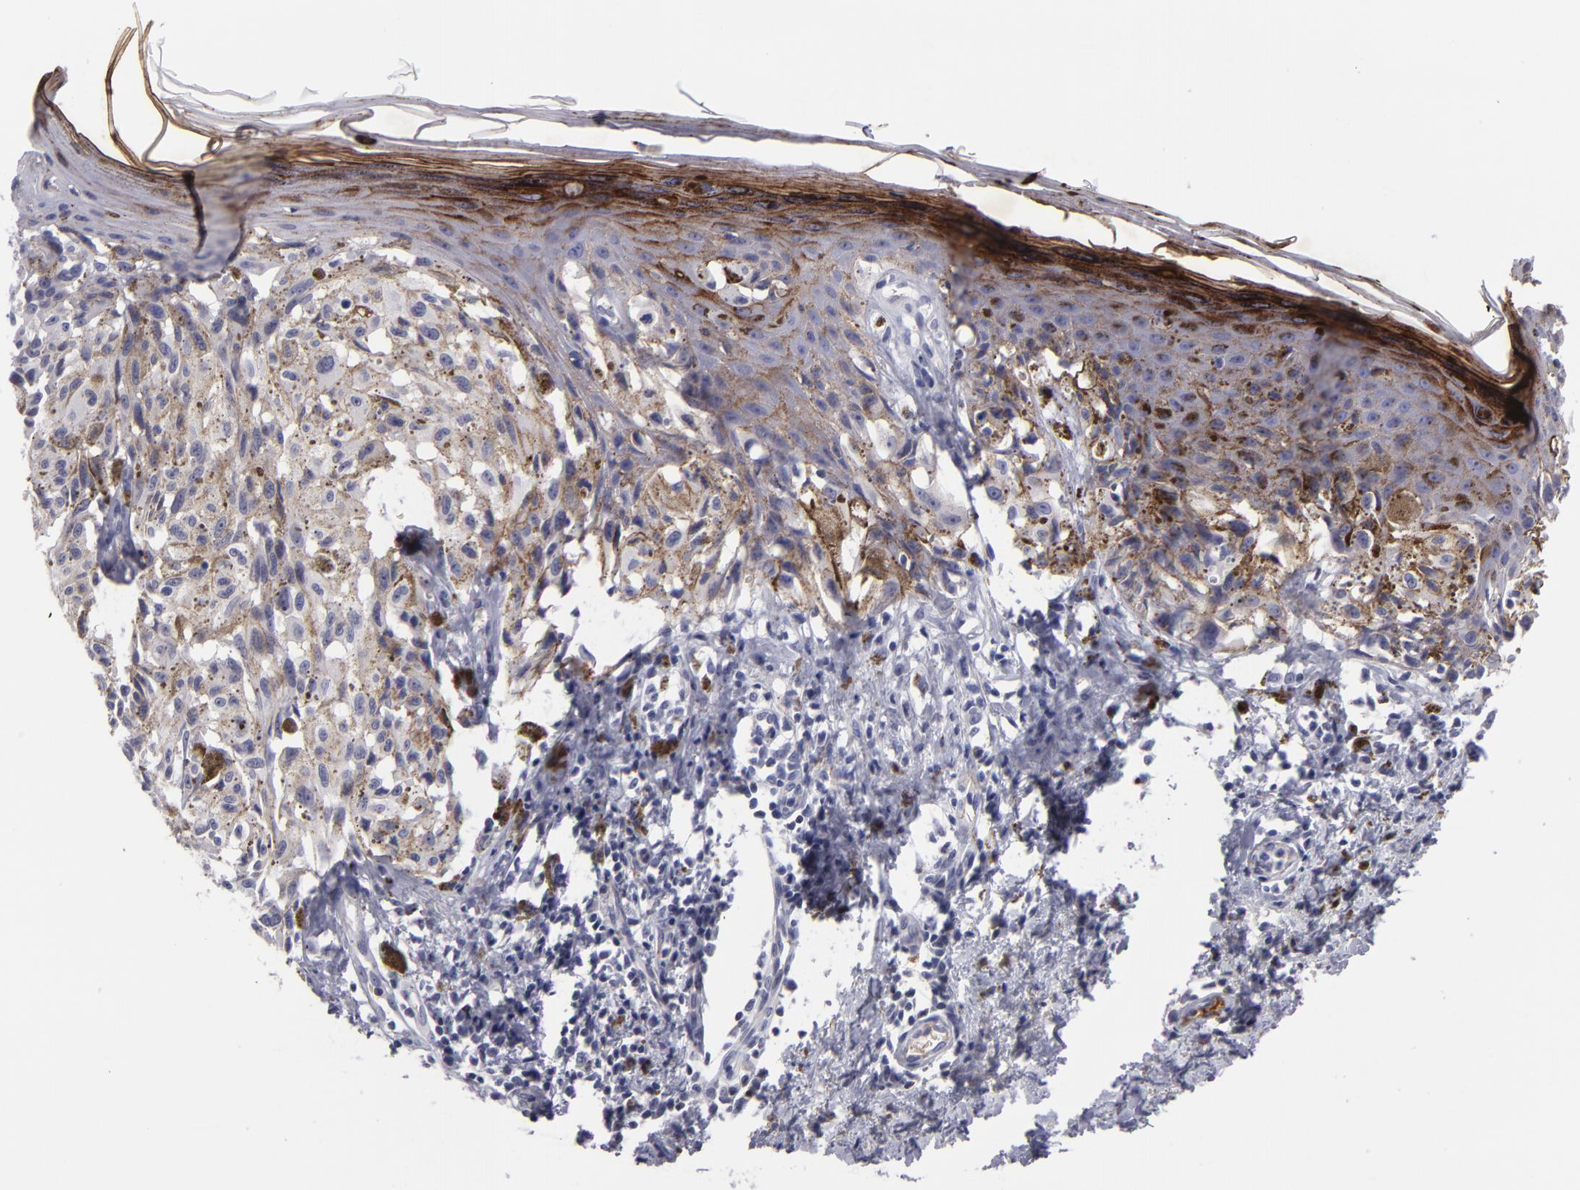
{"staining": {"intensity": "negative", "quantity": "none", "location": "none"}, "tissue": "melanoma", "cell_type": "Tumor cells", "image_type": "cancer", "snomed": [{"axis": "morphology", "description": "Malignant melanoma, NOS"}, {"axis": "topography", "description": "Skin"}], "caption": "A micrograph of human melanoma is negative for staining in tumor cells.", "gene": "CTNNB1", "patient": {"sex": "female", "age": 72}}